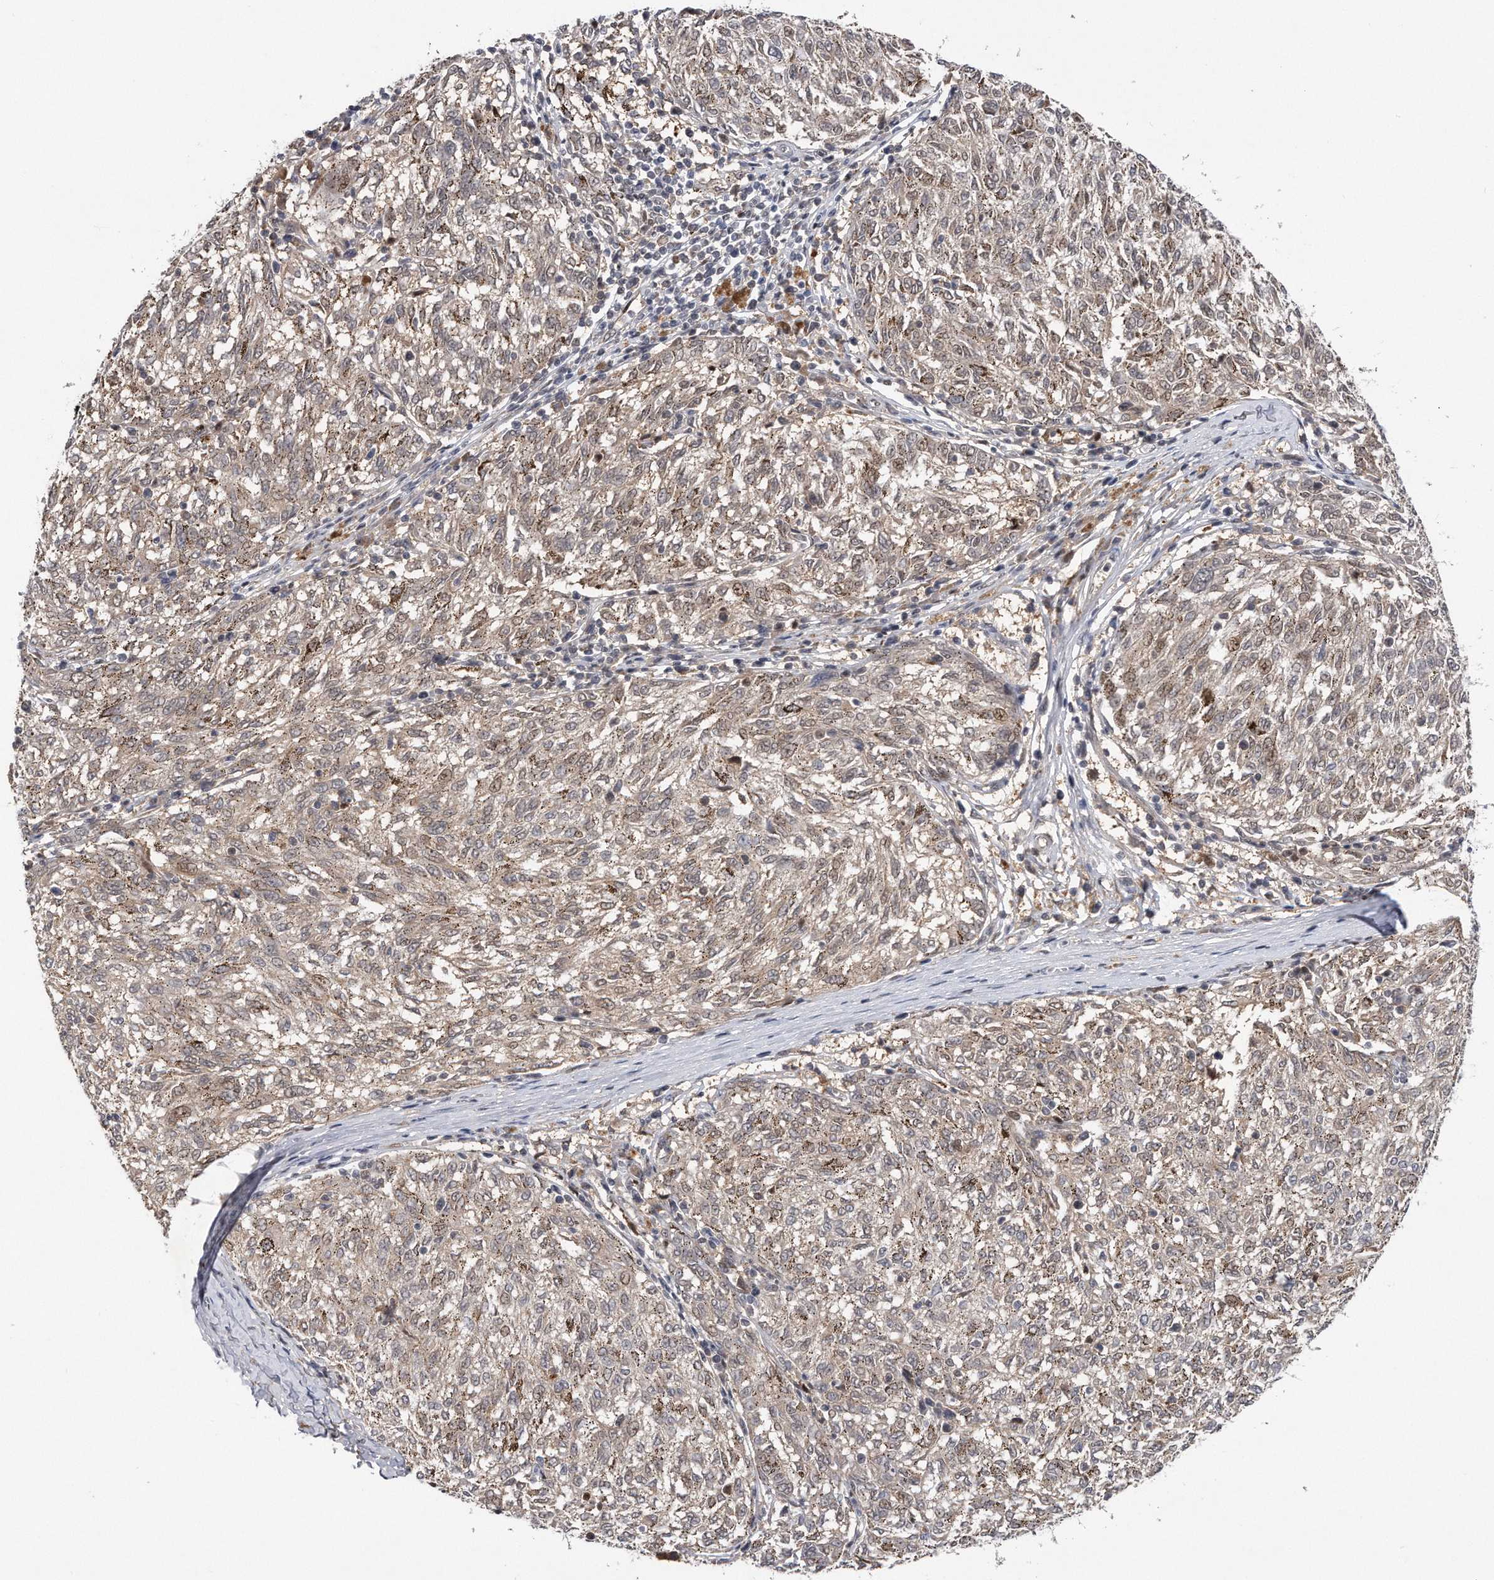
{"staining": {"intensity": "weak", "quantity": "<25%", "location": "cytoplasmic/membranous"}, "tissue": "melanoma", "cell_type": "Tumor cells", "image_type": "cancer", "snomed": [{"axis": "morphology", "description": "Malignant melanoma, NOS"}, {"axis": "topography", "description": "Skin"}], "caption": "An image of melanoma stained for a protein demonstrates no brown staining in tumor cells.", "gene": "RWDD2A", "patient": {"sex": "female", "age": 72}}